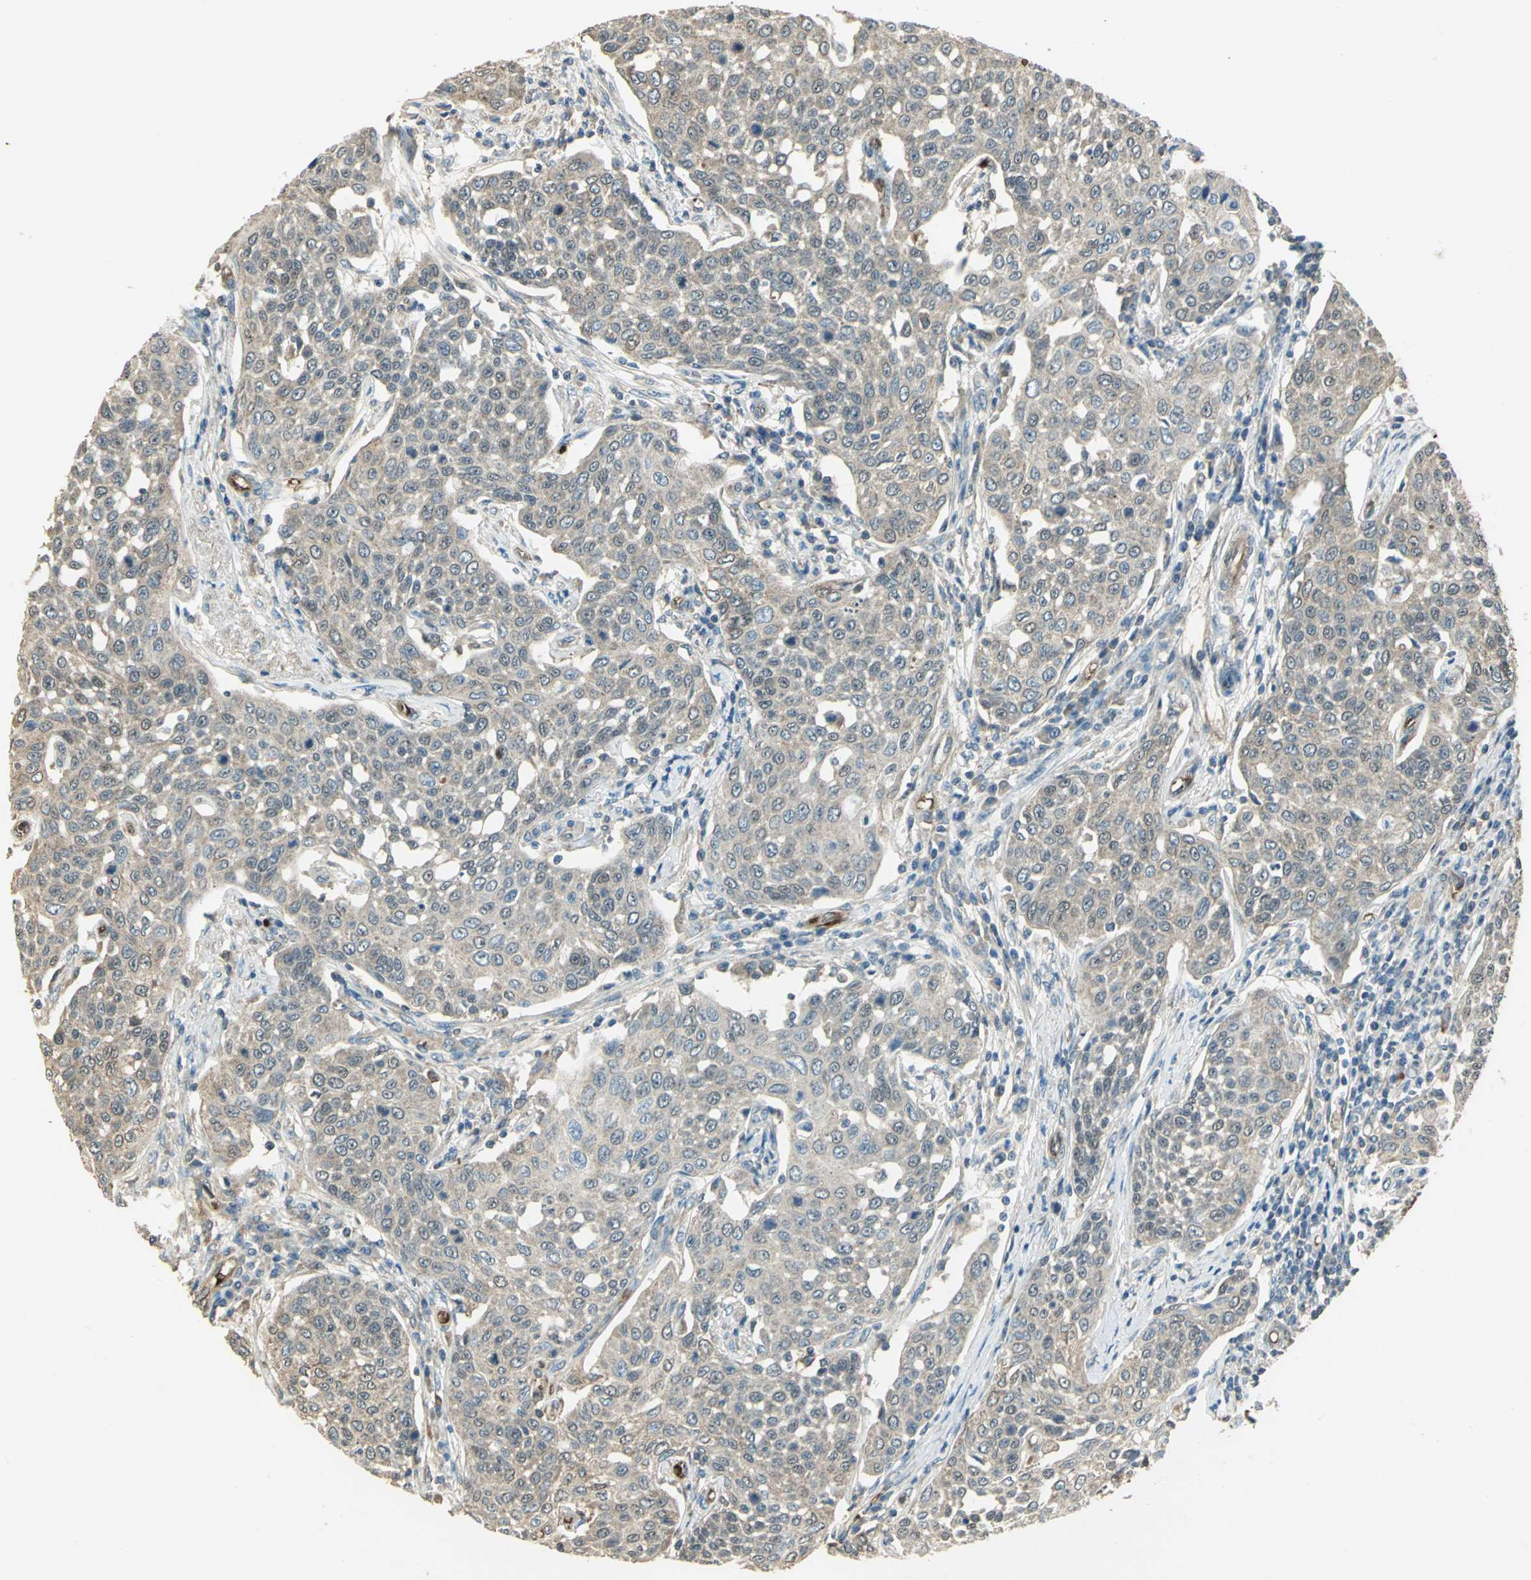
{"staining": {"intensity": "weak", "quantity": "25%-75%", "location": "cytoplasmic/membranous,nuclear"}, "tissue": "cervical cancer", "cell_type": "Tumor cells", "image_type": "cancer", "snomed": [{"axis": "morphology", "description": "Squamous cell carcinoma, NOS"}, {"axis": "topography", "description": "Cervix"}], "caption": "This is an image of immunohistochemistry (IHC) staining of cervical cancer (squamous cell carcinoma), which shows weak staining in the cytoplasmic/membranous and nuclear of tumor cells.", "gene": "DDAH1", "patient": {"sex": "female", "age": 34}}